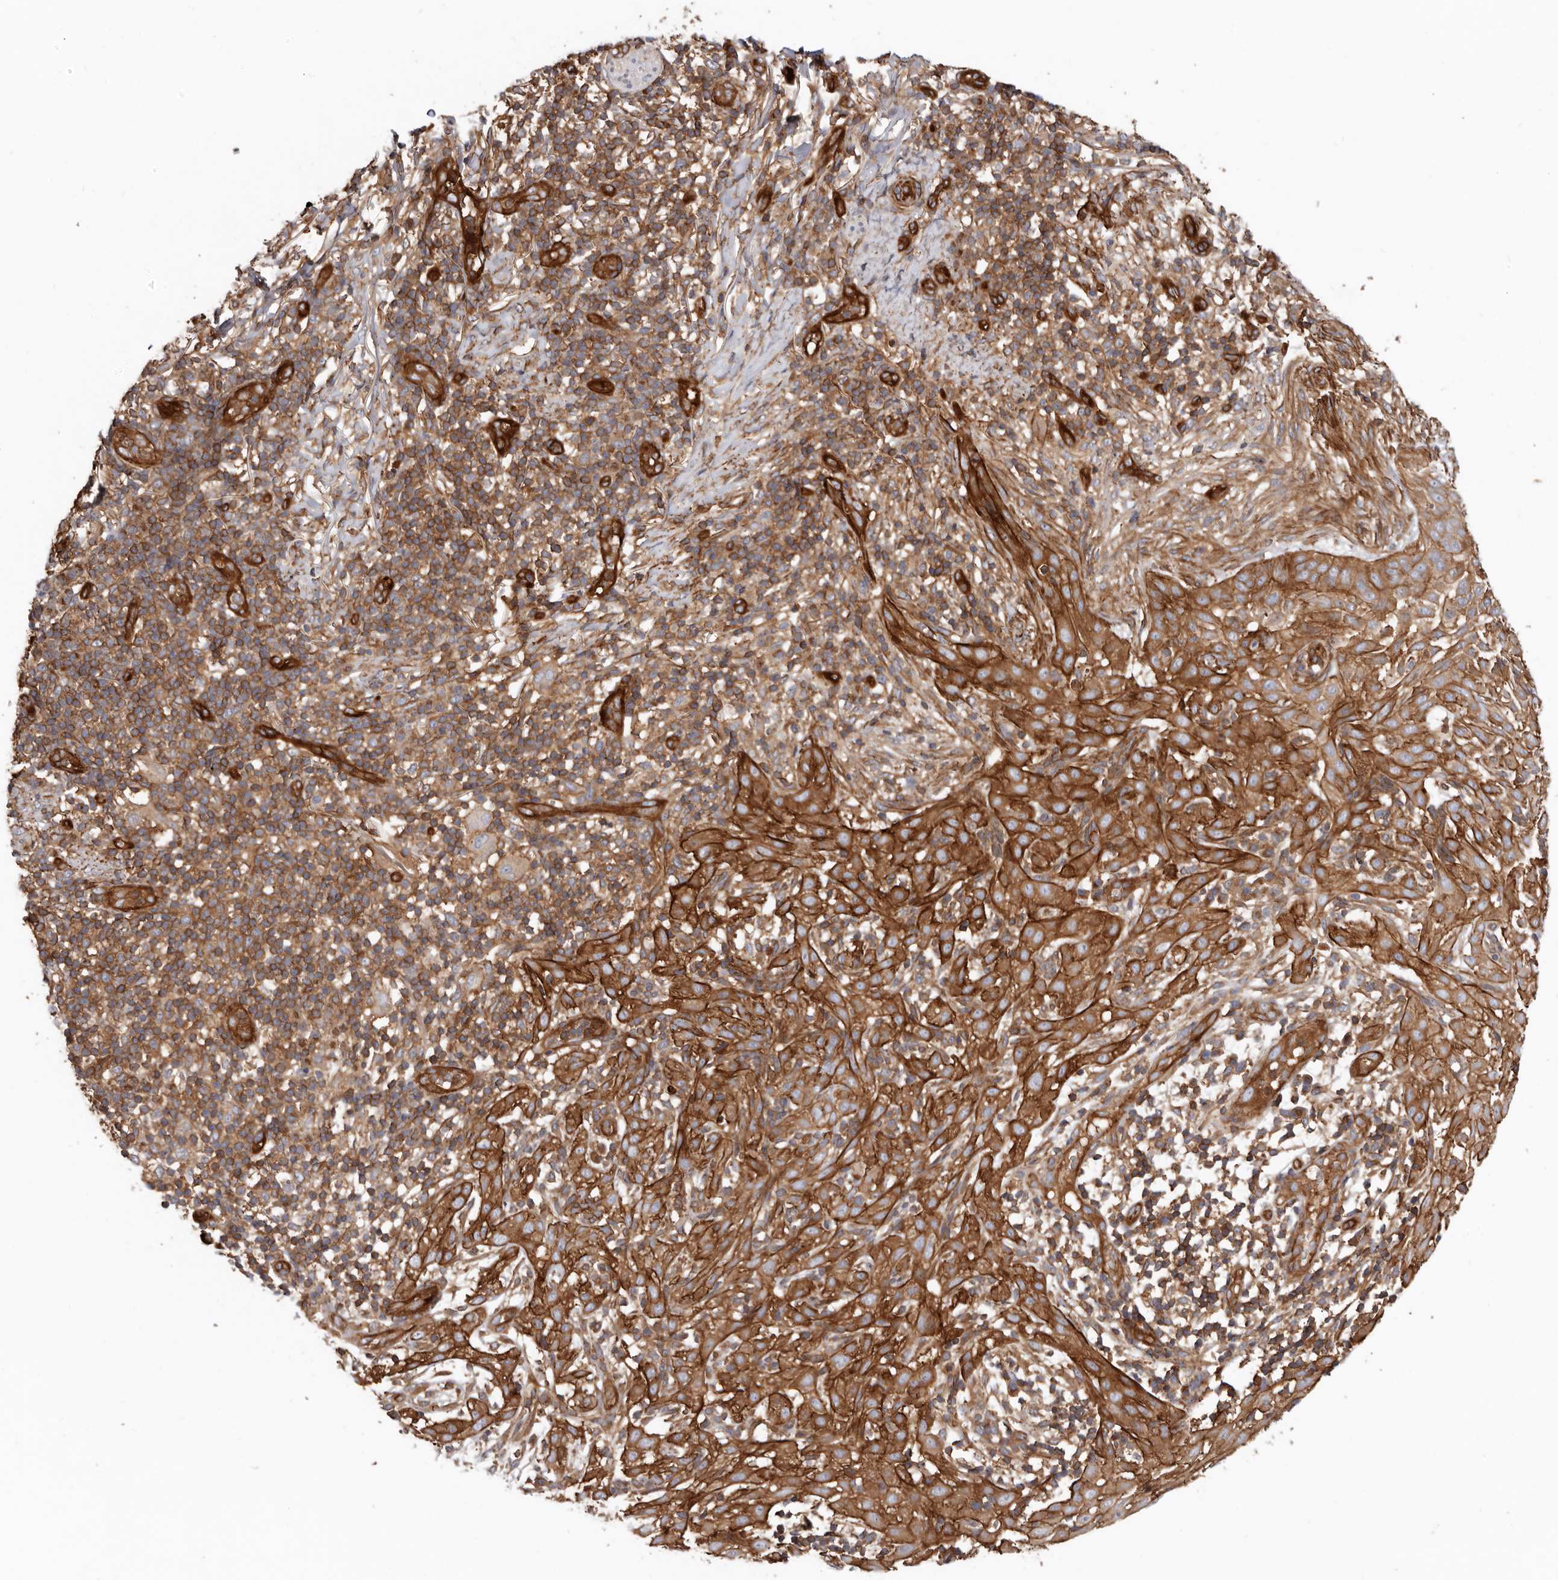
{"staining": {"intensity": "strong", "quantity": ">75%", "location": "cytoplasmic/membranous"}, "tissue": "skin cancer", "cell_type": "Tumor cells", "image_type": "cancer", "snomed": [{"axis": "morphology", "description": "Basal cell carcinoma"}, {"axis": "topography", "description": "Skin"}], "caption": "Tumor cells demonstrate high levels of strong cytoplasmic/membranous expression in approximately >75% of cells in human skin cancer.", "gene": "TMC7", "patient": {"sex": "female", "age": 64}}